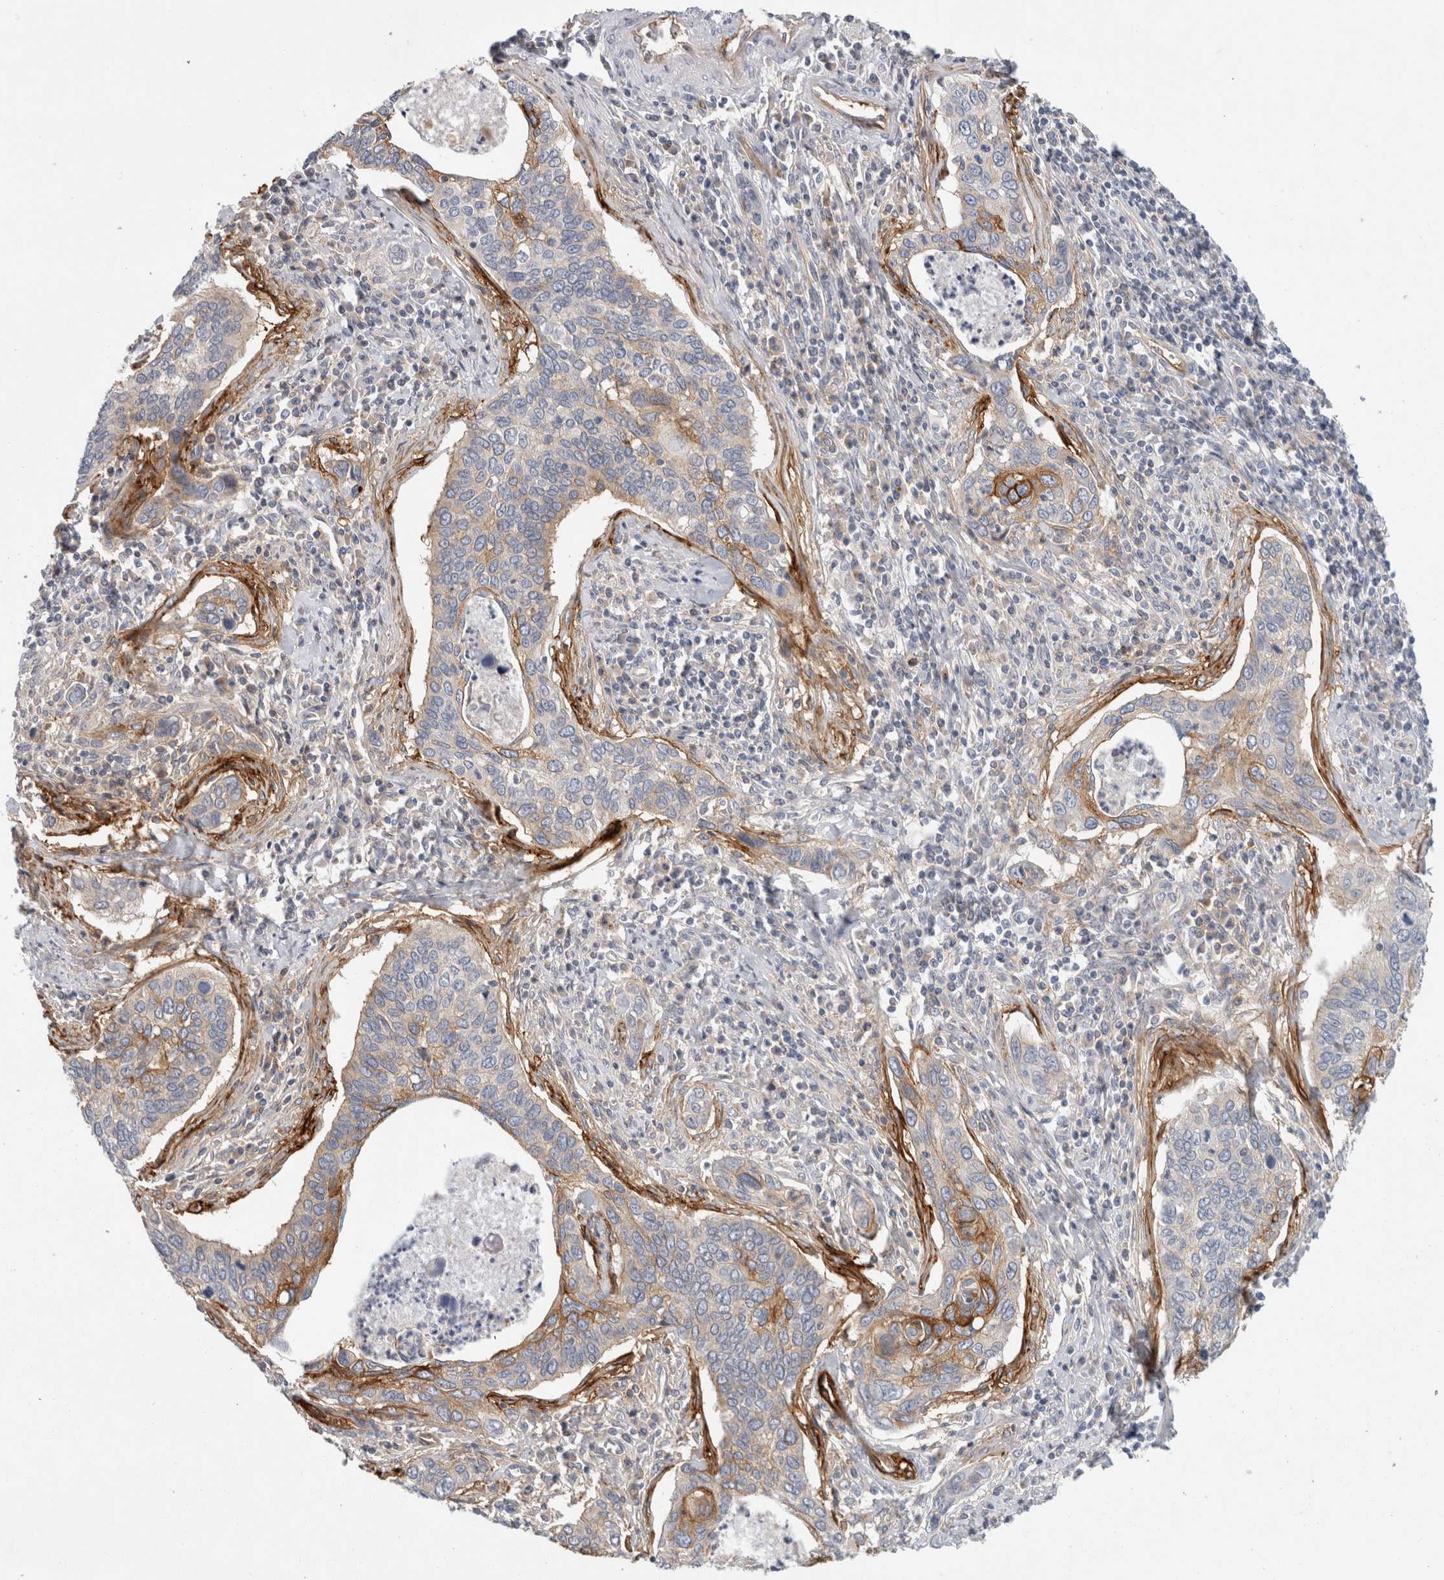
{"staining": {"intensity": "moderate", "quantity": "<25%", "location": "cytoplasmic/membranous"}, "tissue": "cervical cancer", "cell_type": "Tumor cells", "image_type": "cancer", "snomed": [{"axis": "morphology", "description": "Squamous cell carcinoma, NOS"}, {"axis": "topography", "description": "Cervix"}], "caption": "Immunohistochemical staining of cervical squamous cell carcinoma demonstrates low levels of moderate cytoplasmic/membranous staining in about <25% of tumor cells.", "gene": "CD55", "patient": {"sex": "female", "age": 53}}